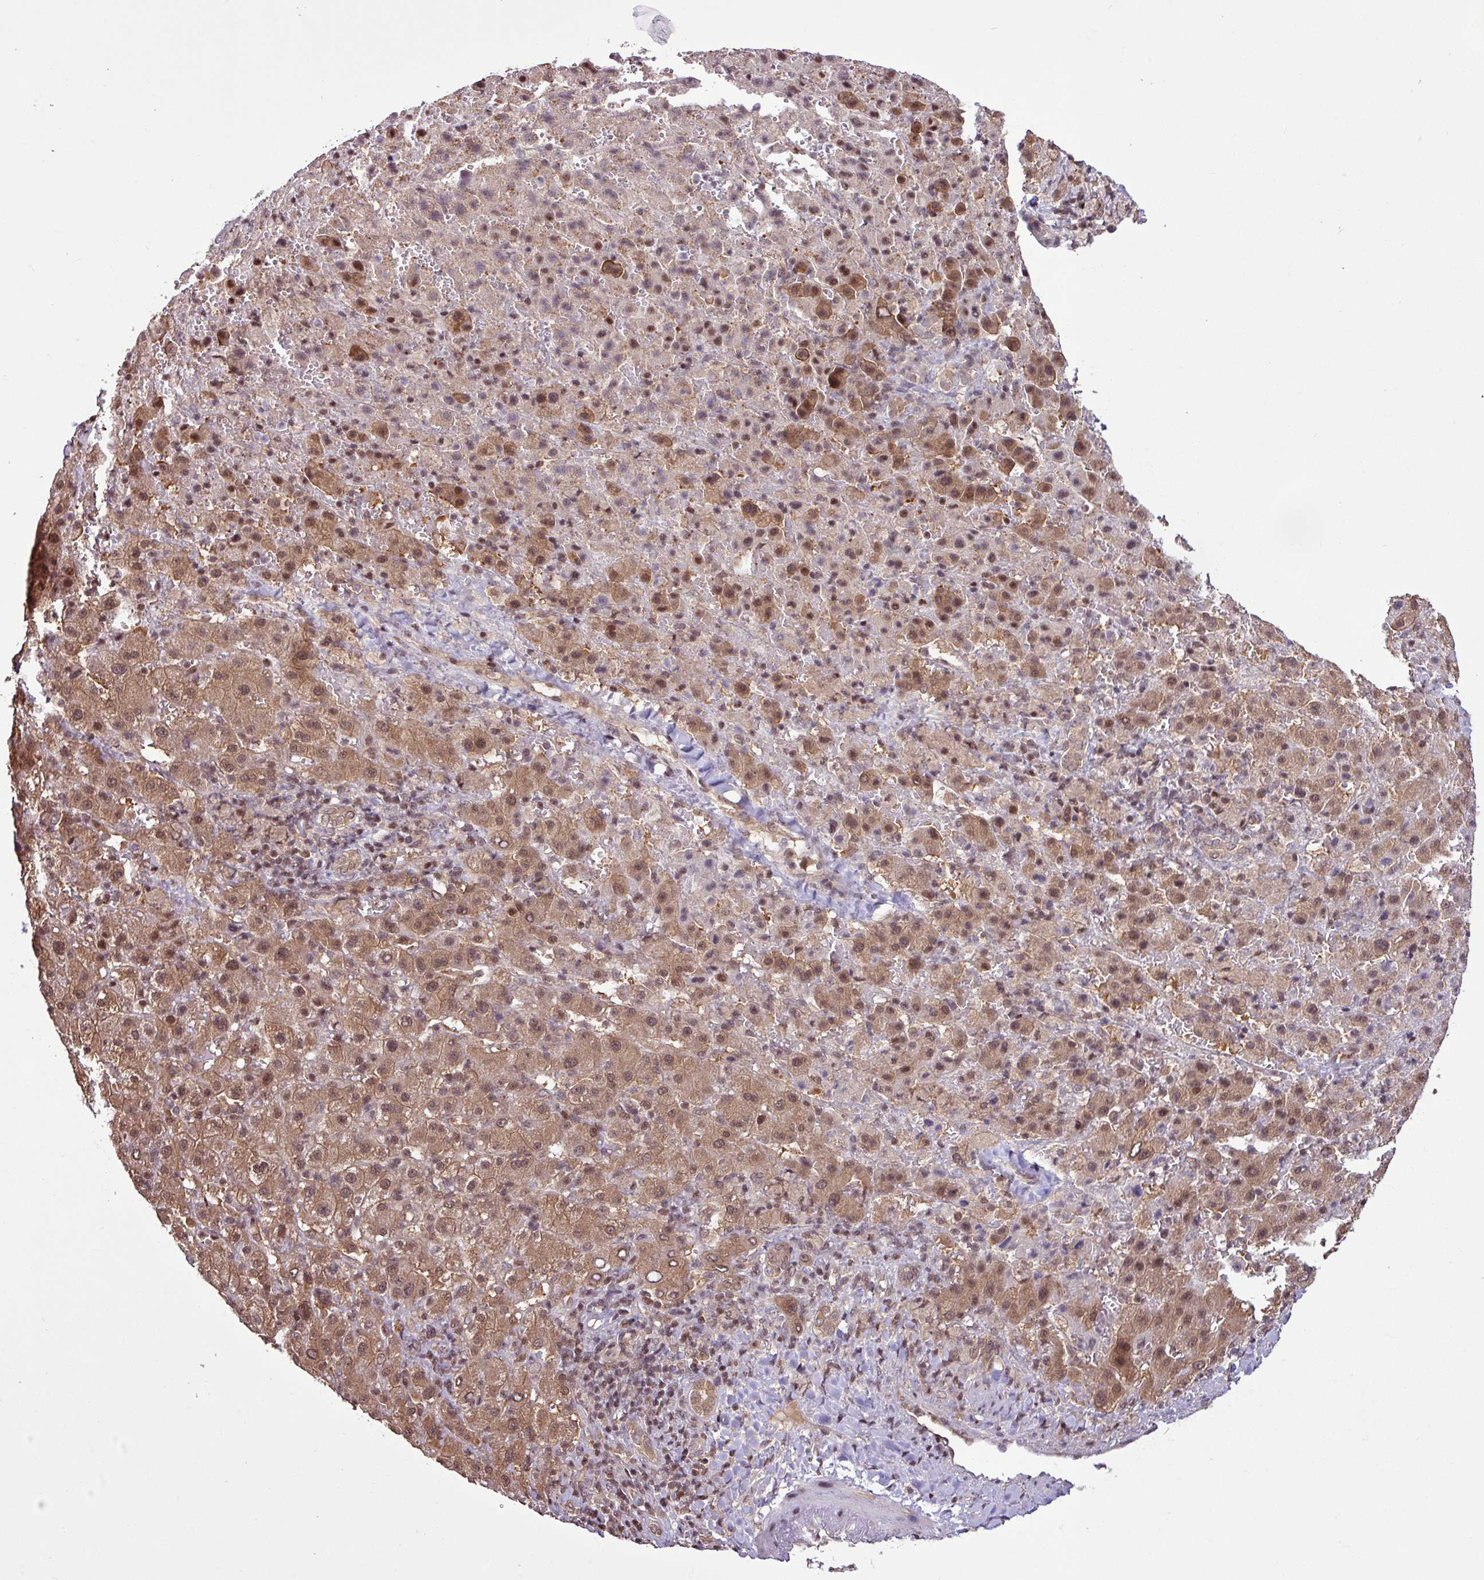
{"staining": {"intensity": "moderate", "quantity": ">75%", "location": "cytoplasmic/membranous,nuclear"}, "tissue": "liver cancer", "cell_type": "Tumor cells", "image_type": "cancer", "snomed": [{"axis": "morphology", "description": "Carcinoma, Hepatocellular, NOS"}, {"axis": "topography", "description": "Liver"}], "caption": "This micrograph exhibits IHC staining of liver cancer (hepatocellular carcinoma), with medium moderate cytoplasmic/membranous and nuclear positivity in about >75% of tumor cells.", "gene": "ITPKC", "patient": {"sex": "female", "age": 58}}